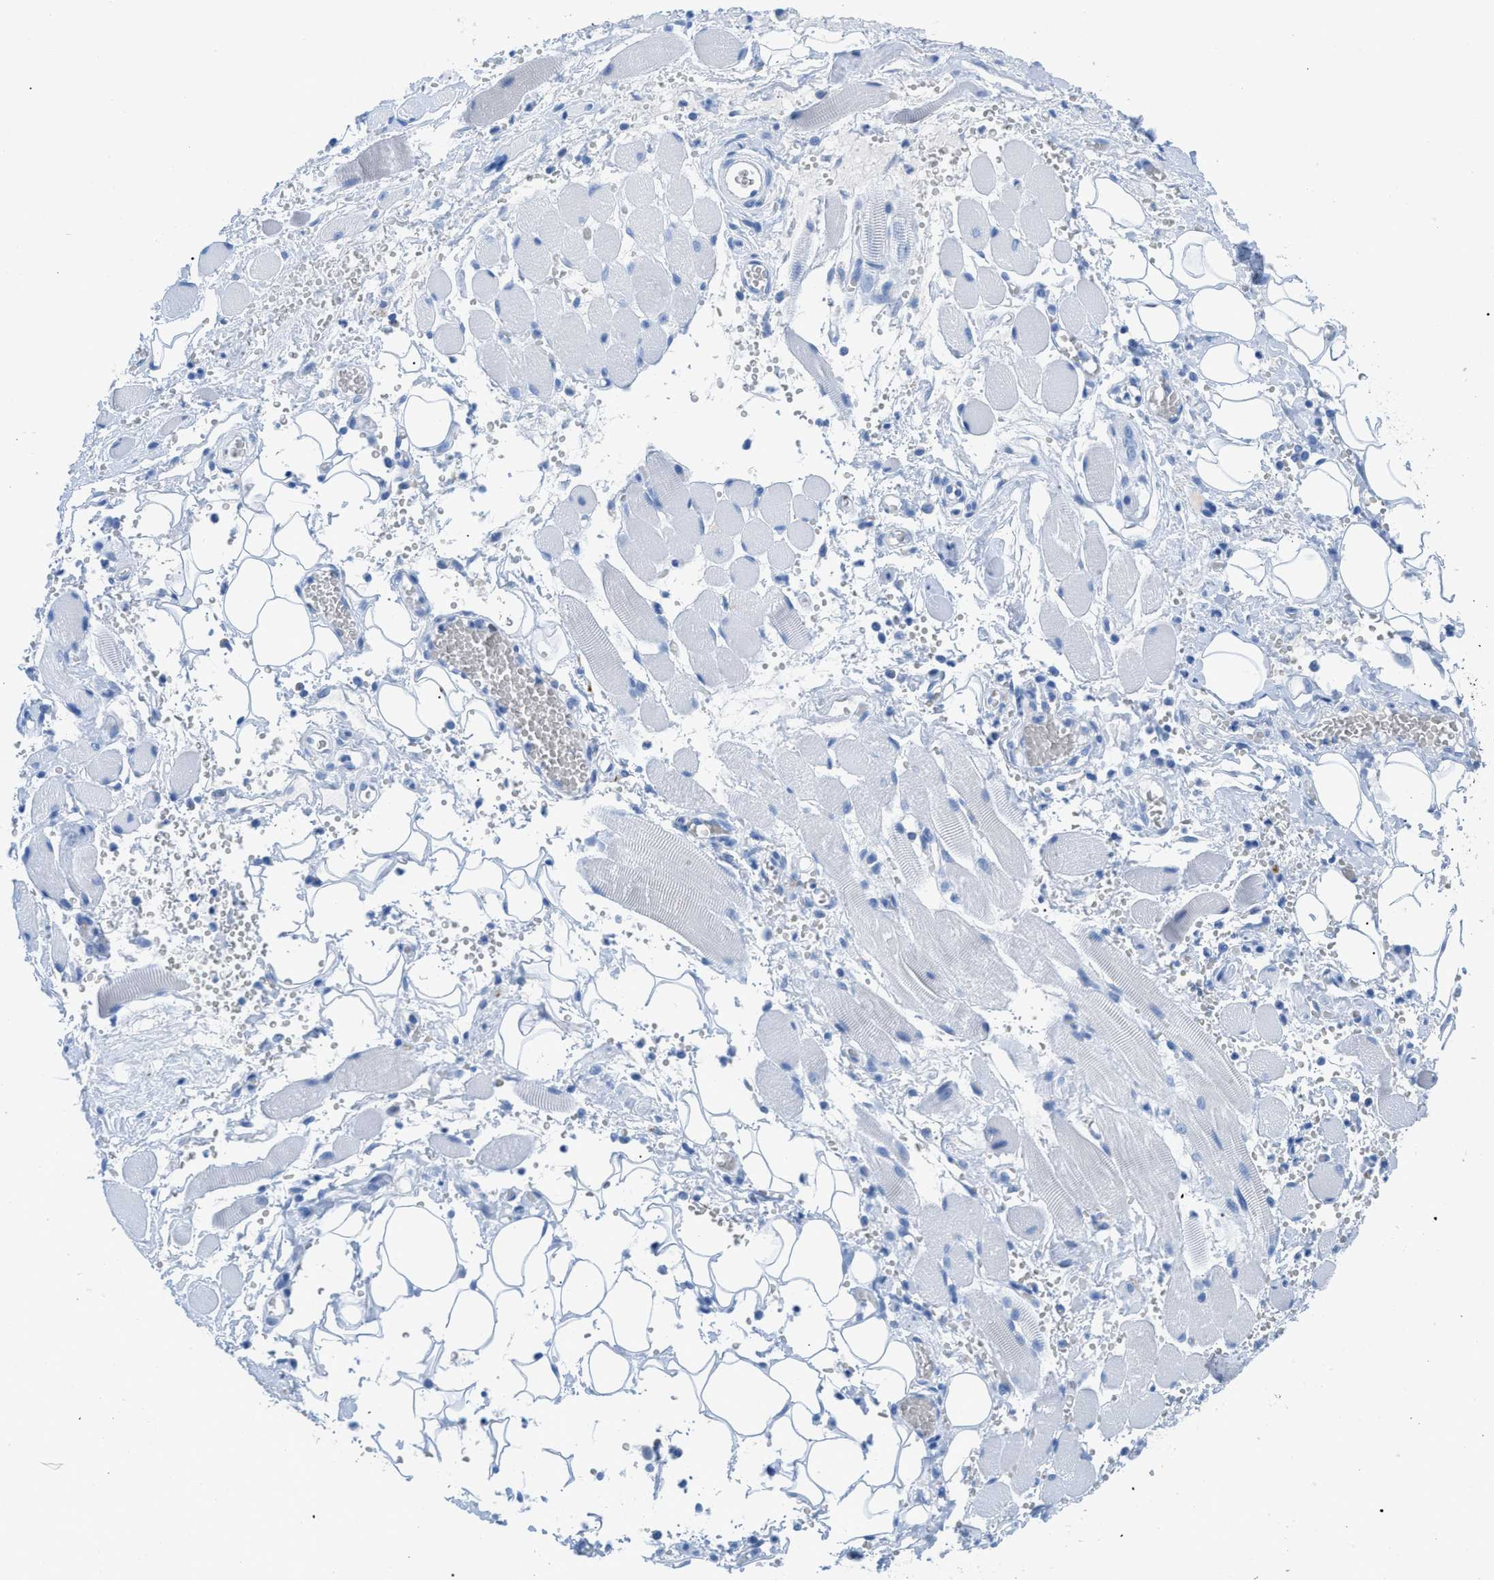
{"staining": {"intensity": "negative", "quantity": "none", "location": "none"}, "tissue": "adipose tissue", "cell_type": "Adipocytes", "image_type": "normal", "snomed": [{"axis": "morphology", "description": "Squamous cell carcinoma, NOS"}, {"axis": "topography", "description": "Oral tissue"}, {"axis": "topography", "description": "Head-Neck"}], "caption": "Immunohistochemical staining of unremarkable adipose tissue displays no significant positivity in adipocytes.", "gene": "TCL1A", "patient": {"sex": "female", "age": 50}}